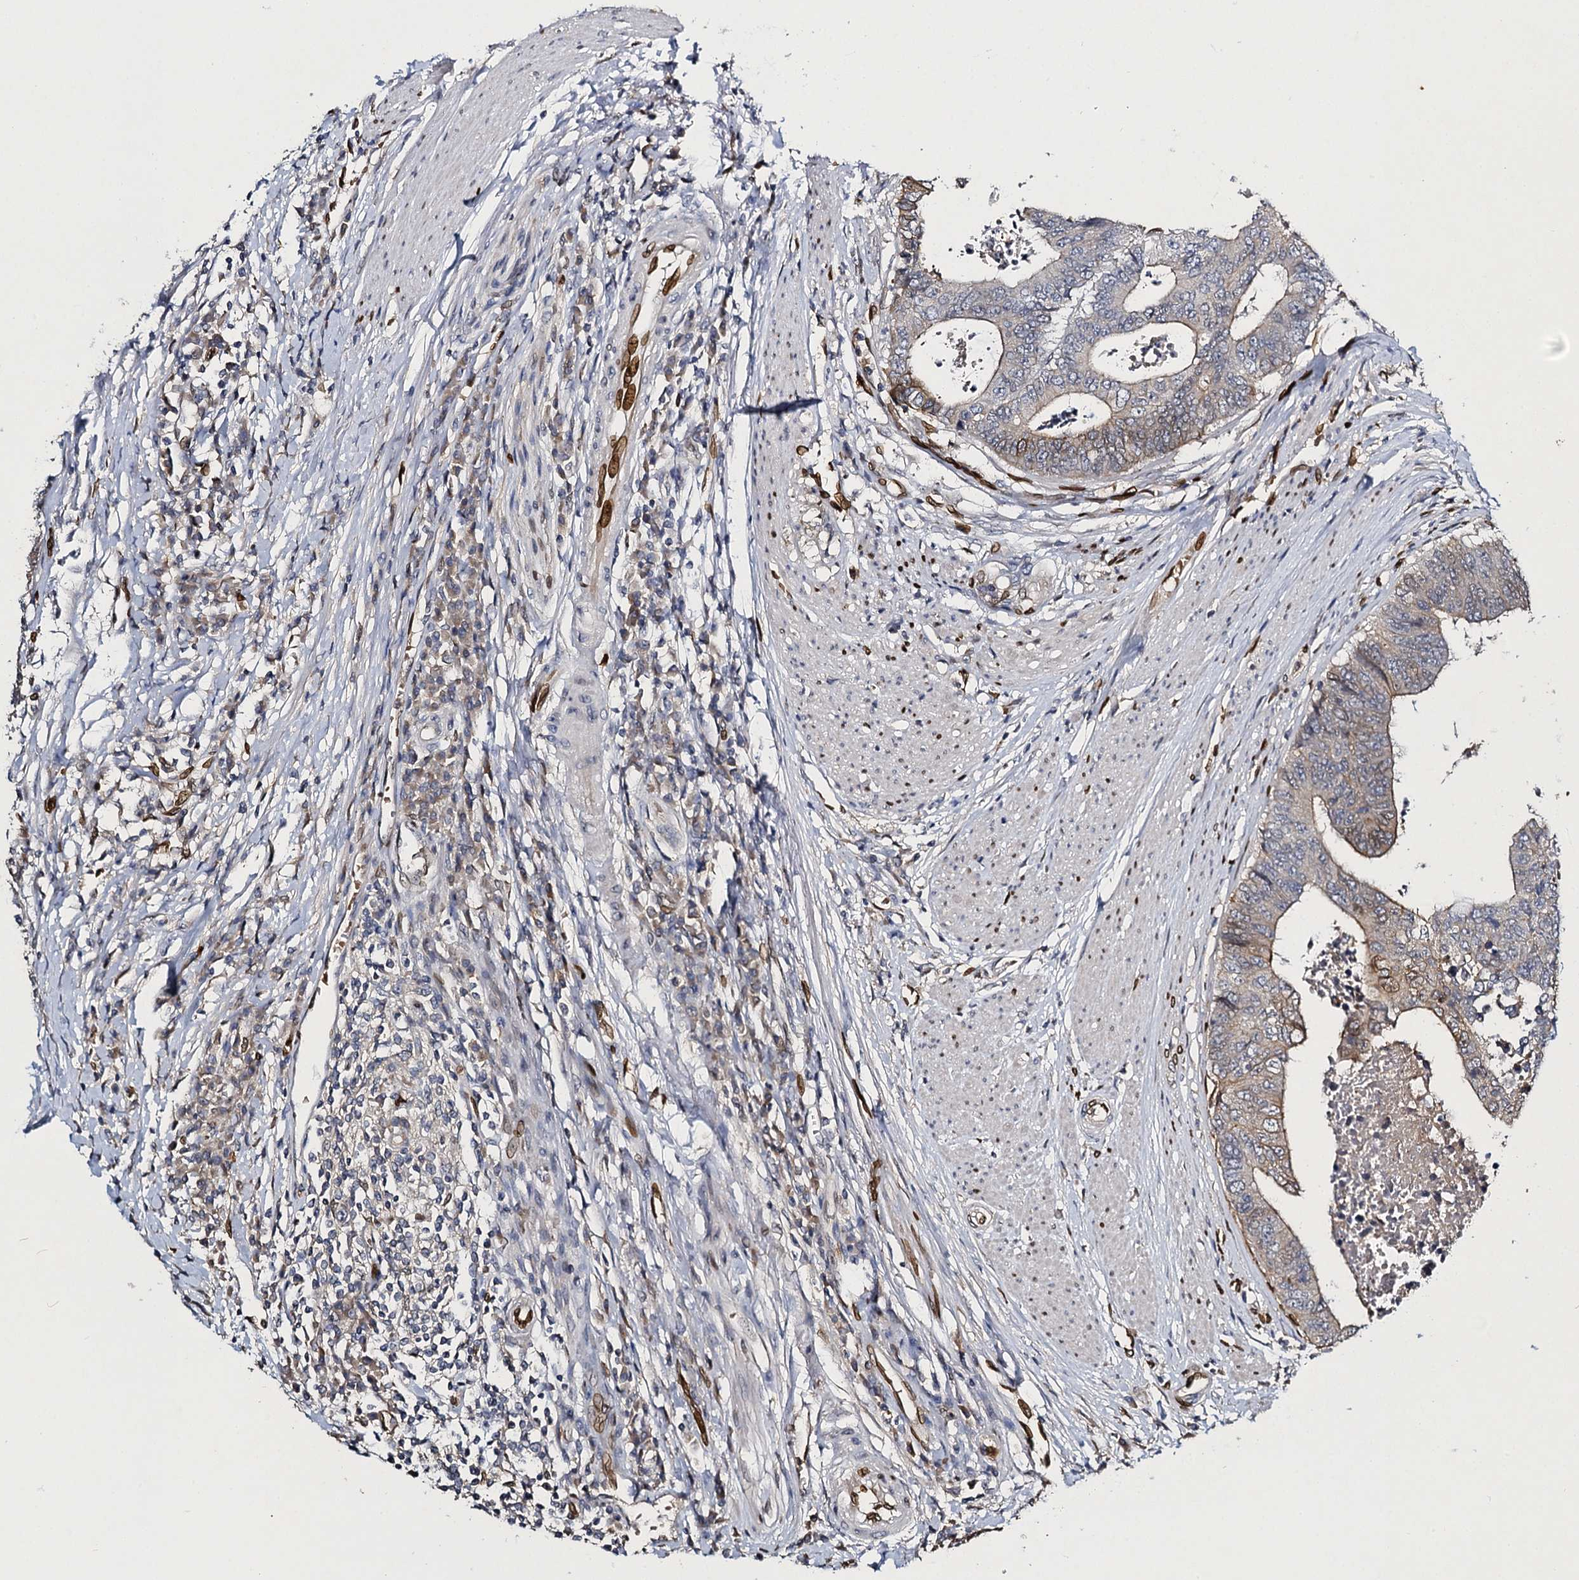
{"staining": {"intensity": "weak", "quantity": "<25%", "location": "cytoplasmic/membranous"}, "tissue": "colorectal cancer", "cell_type": "Tumor cells", "image_type": "cancer", "snomed": [{"axis": "morphology", "description": "Adenocarcinoma, NOS"}, {"axis": "topography", "description": "Rectum"}], "caption": "An immunohistochemistry histopathology image of colorectal cancer is shown. There is no staining in tumor cells of colorectal cancer.", "gene": "SLC11A2", "patient": {"sex": "male", "age": 84}}